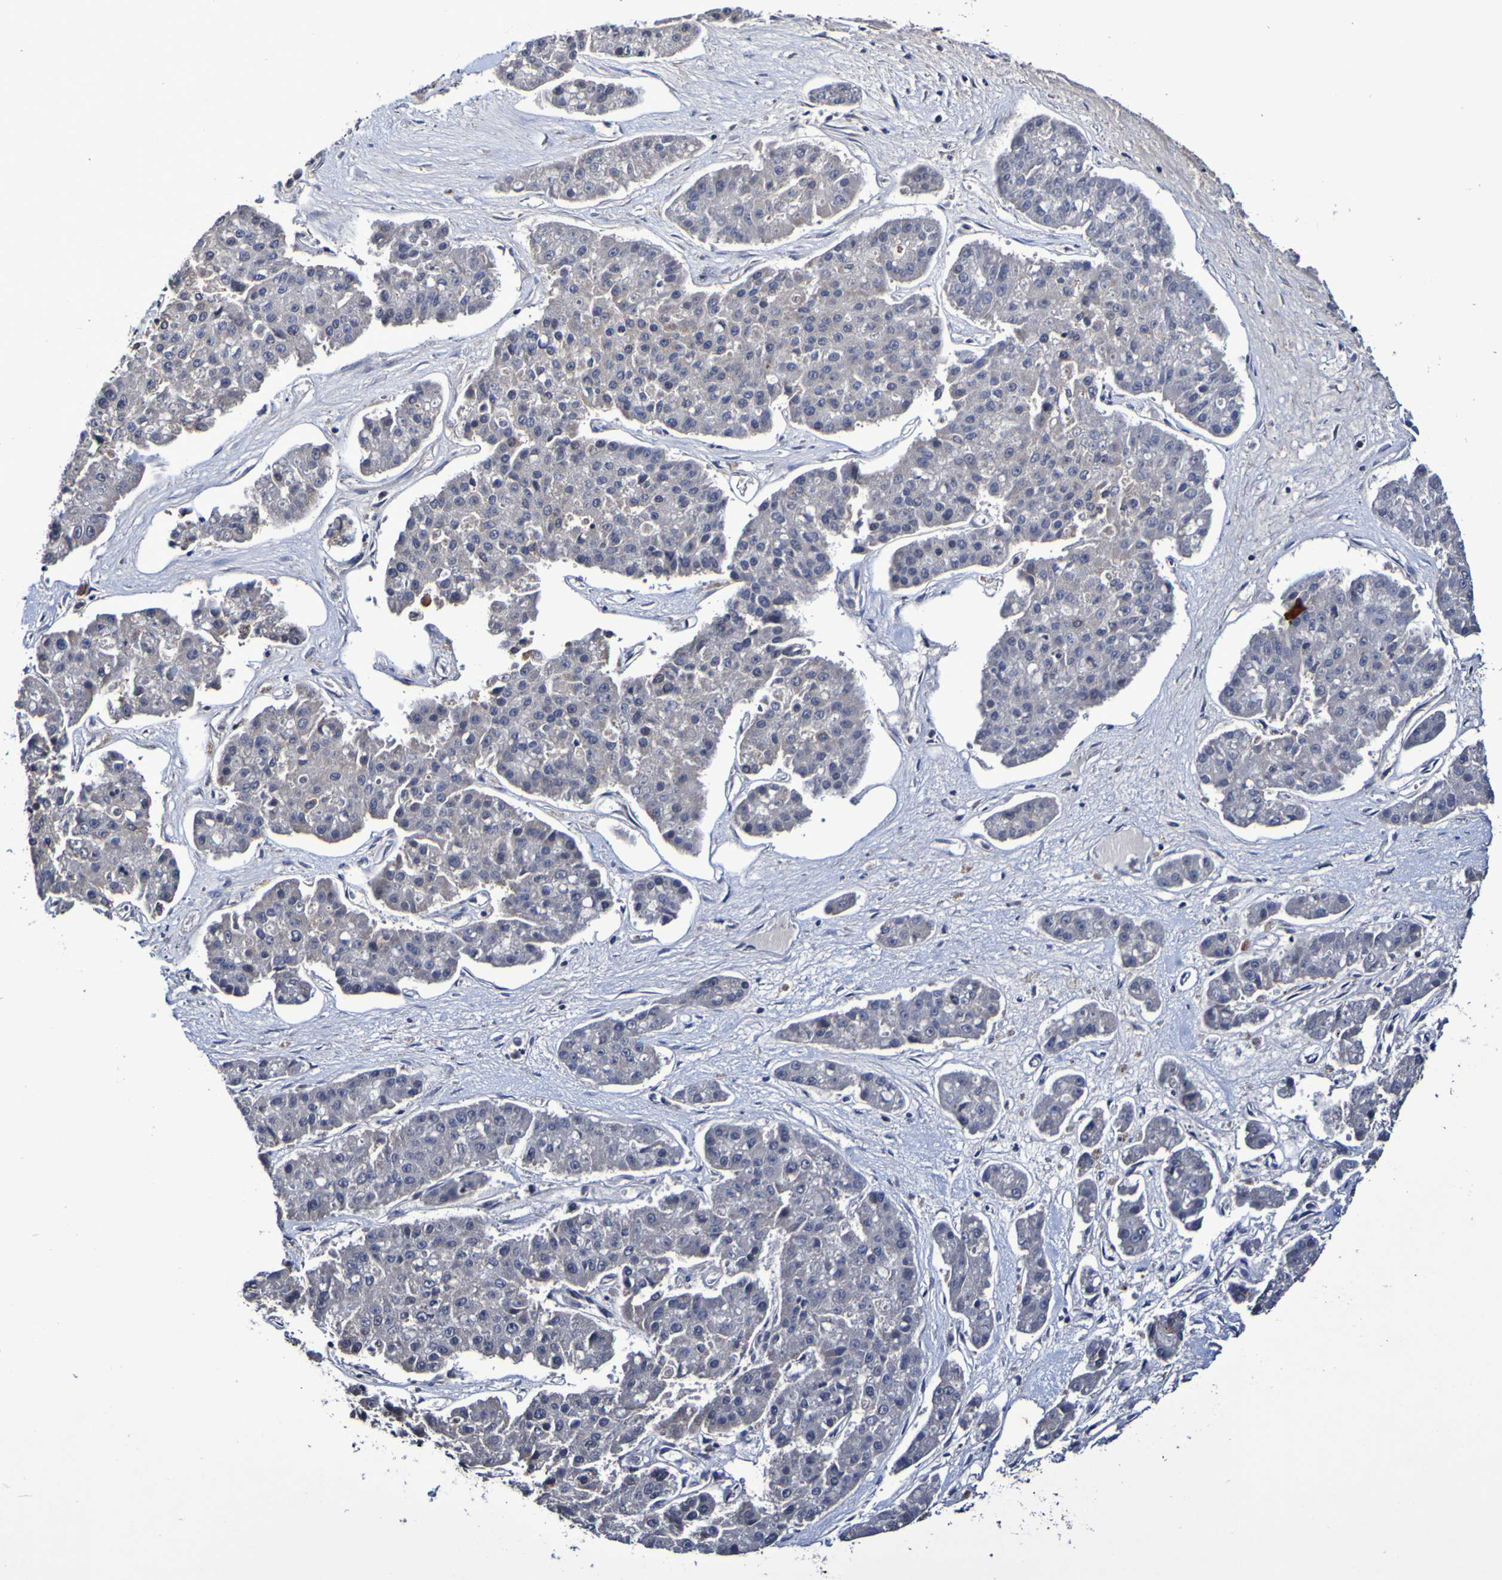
{"staining": {"intensity": "moderate", "quantity": "<25%", "location": "cytoplasmic/membranous"}, "tissue": "pancreatic cancer", "cell_type": "Tumor cells", "image_type": "cancer", "snomed": [{"axis": "morphology", "description": "Adenocarcinoma, NOS"}, {"axis": "topography", "description": "Pancreas"}], "caption": "Pancreatic cancer stained with IHC demonstrates moderate cytoplasmic/membranous positivity in about <25% of tumor cells.", "gene": "PTP4A2", "patient": {"sex": "male", "age": 50}}